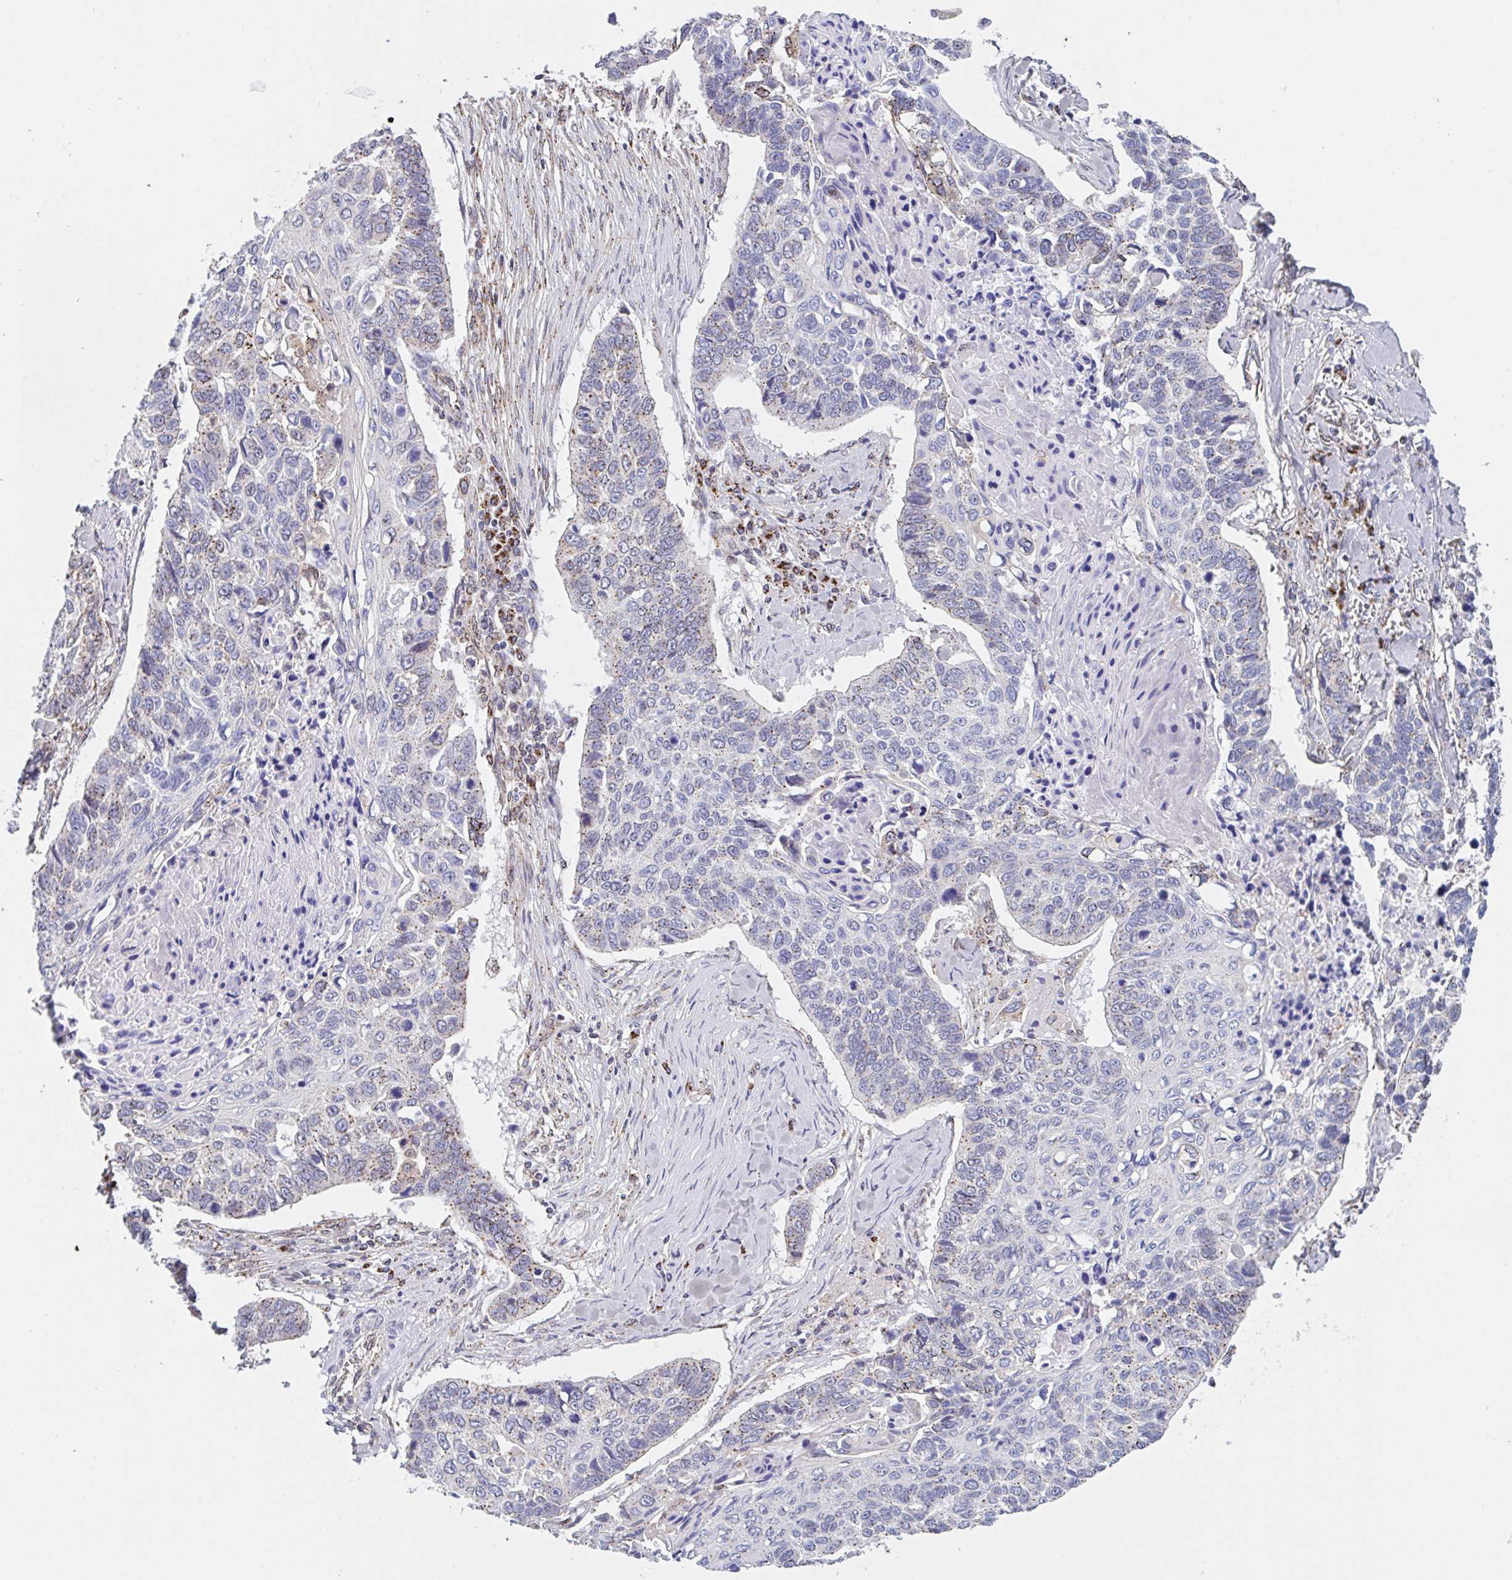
{"staining": {"intensity": "moderate", "quantity": "<25%", "location": "cytoplasmic/membranous"}, "tissue": "lung cancer", "cell_type": "Tumor cells", "image_type": "cancer", "snomed": [{"axis": "morphology", "description": "Squamous cell carcinoma, NOS"}, {"axis": "topography", "description": "Lung"}], "caption": "Lung squamous cell carcinoma stained for a protein demonstrates moderate cytoplasmic/membranous positivity in tumor cells. The staining was performed using DAB to visualize the protein expression in brown, while the nuclei were stained in blue with hematoxylin (Magnification: 20x).", "gene": "PROSER3", "patient": {"sex": "male", "age": 62}}